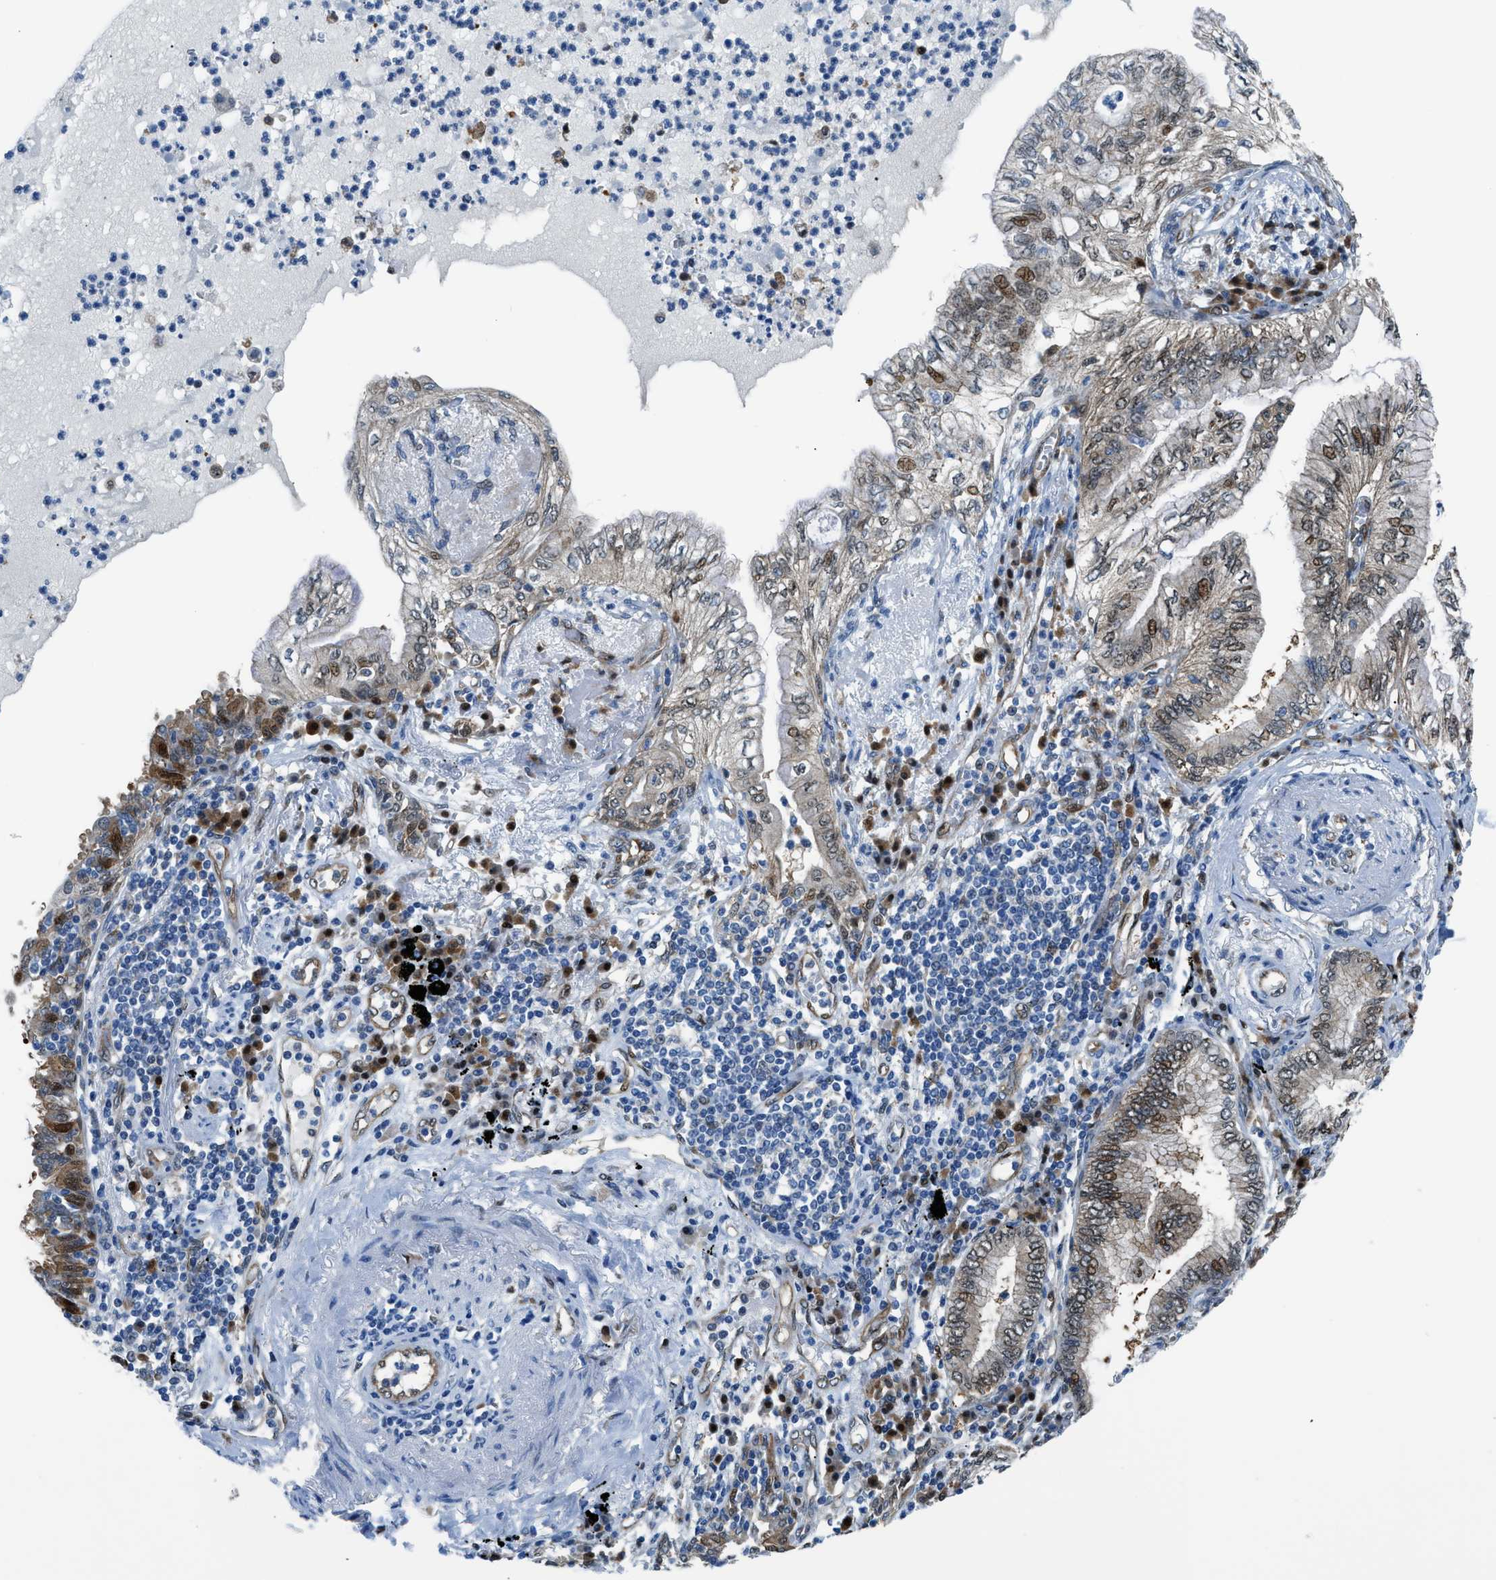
{"staining": {"intensity": "moderate", "quantity": "25%-75%", "location": "cytoplasmic/membranous,nuclear"}, "tissue": "lung cancer", "cell_type": "Tumor cells", "image_type": "cancer", "snomed": [{"axis": "morphology", "description": "Normal tissue, NOS"}, {"axis": "morphology", "description": "Adenocarcinoma, NOS"}, {"axis": "topography", "description": "Bronchus"}, {"axis": "topography", "description": "Lung"}], "caption": "Immunohistochemical staining of lung cancer demonstrates medium levels of moderate cytoplasmic/membranous and nuclear expression in approximately 25%-75% of tumor cells.", "gene": "YWHAE", "patient": {"sex": "female", "age": 70}}